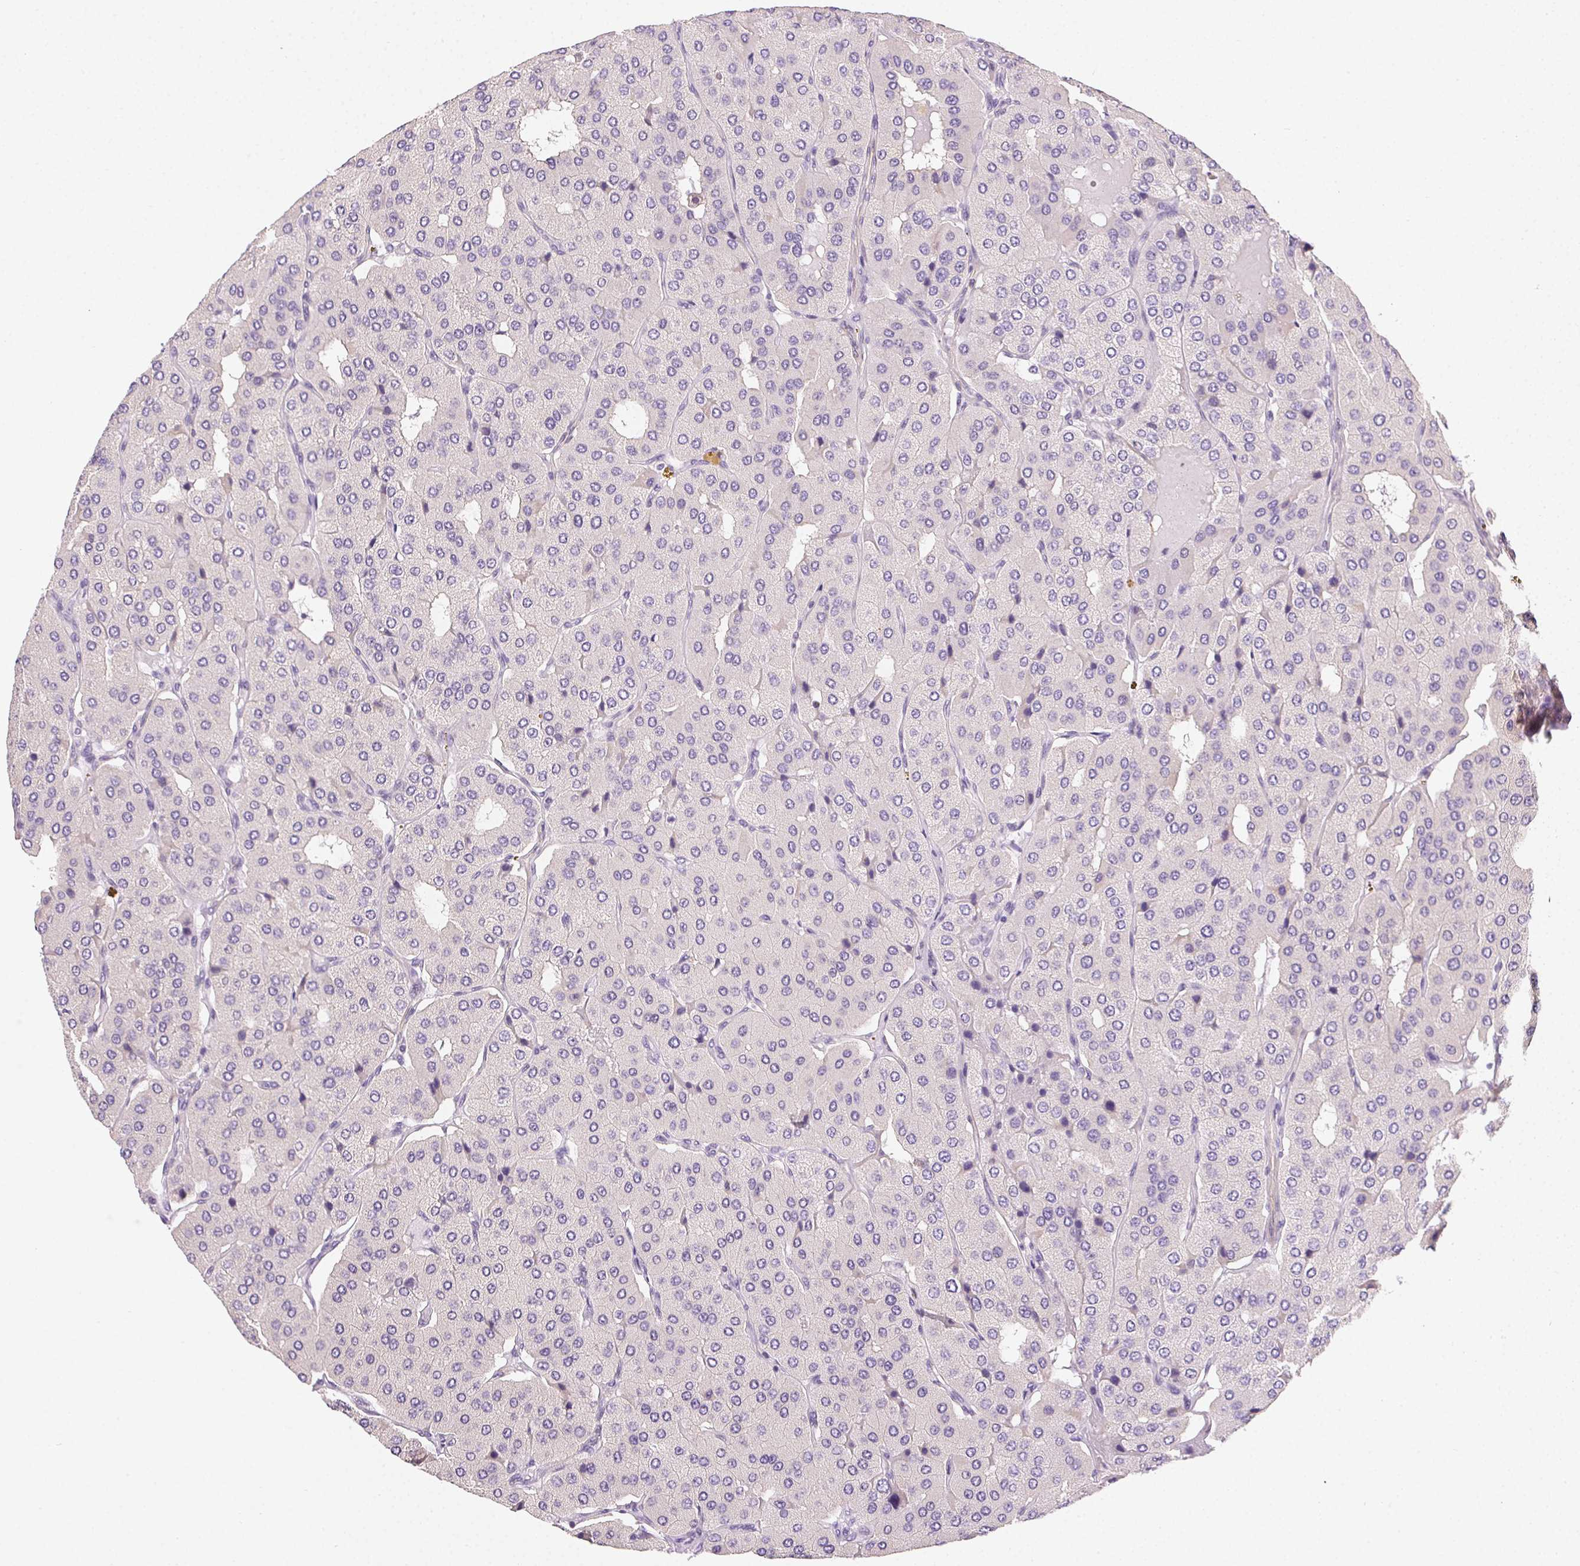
{"staining": {"intensity": "negative", "quantity": "none", "location": "none"}, "tissue": "parathyroid gland", "cell_type": "Glandular cells", "image_type": "normal", "snomed": [{"axis": "morphology", "description": "Normal tissue, NOS"}, {"axis": "morphology", "description": "Adenoma, NOS"}, {"axis": "topography", "description": "Parathyroid gland"}], "caption": "This is a micrograph of immunohistochemistry staining of benign parathyroid gland, which shows no expression in glandular cells. The staining was performed using DAB to visualize the protein expression in brown, while the nuclei were stained in blue with hematoxylin (Magnification: 20x).", "gene": "CSN1S1", "patient": {"sex": "female", "age": 86}}